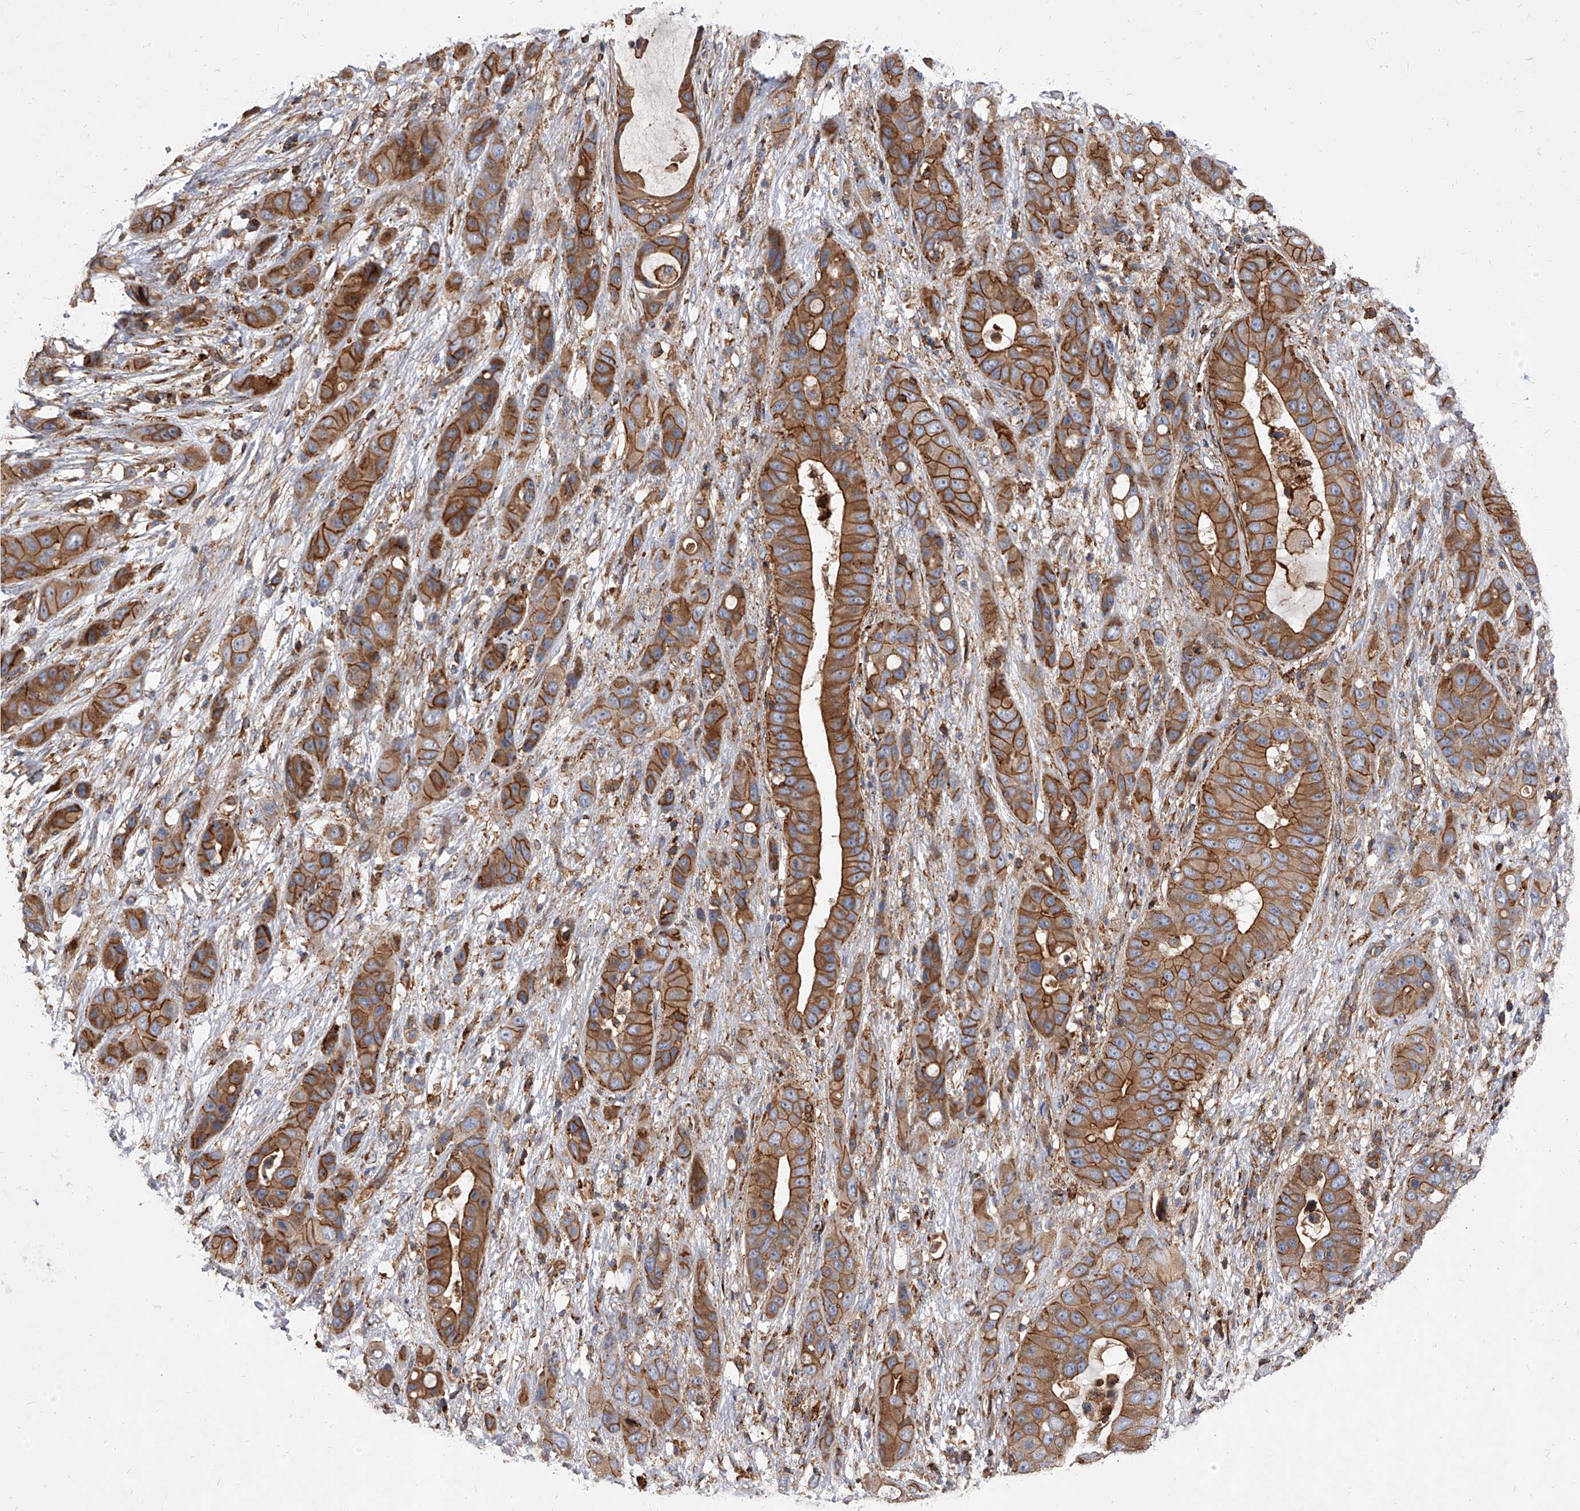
{"staining": {"intensity": "moderate", "quantity": ">75%", "location": "cytoplasmic/membranous"}, "tissue": "liver cancer", "cell_type": "Tumor cells", "image_type": "cancer", "snomed": [{"axis": "morphology", "description": "Cholangiocarcinoma"}, {"axis": "topography", "description": "Liver"}], "caption": "A photomicrograph showing moderate cytoplasmic/membranous staining in about >75% of tumor cells in liver cancer (cholangiocarcinoma), as visualized by brown immunohistochemical staining.", "gene": "PISD", "patient": {"sex": "female", "age": 52}}